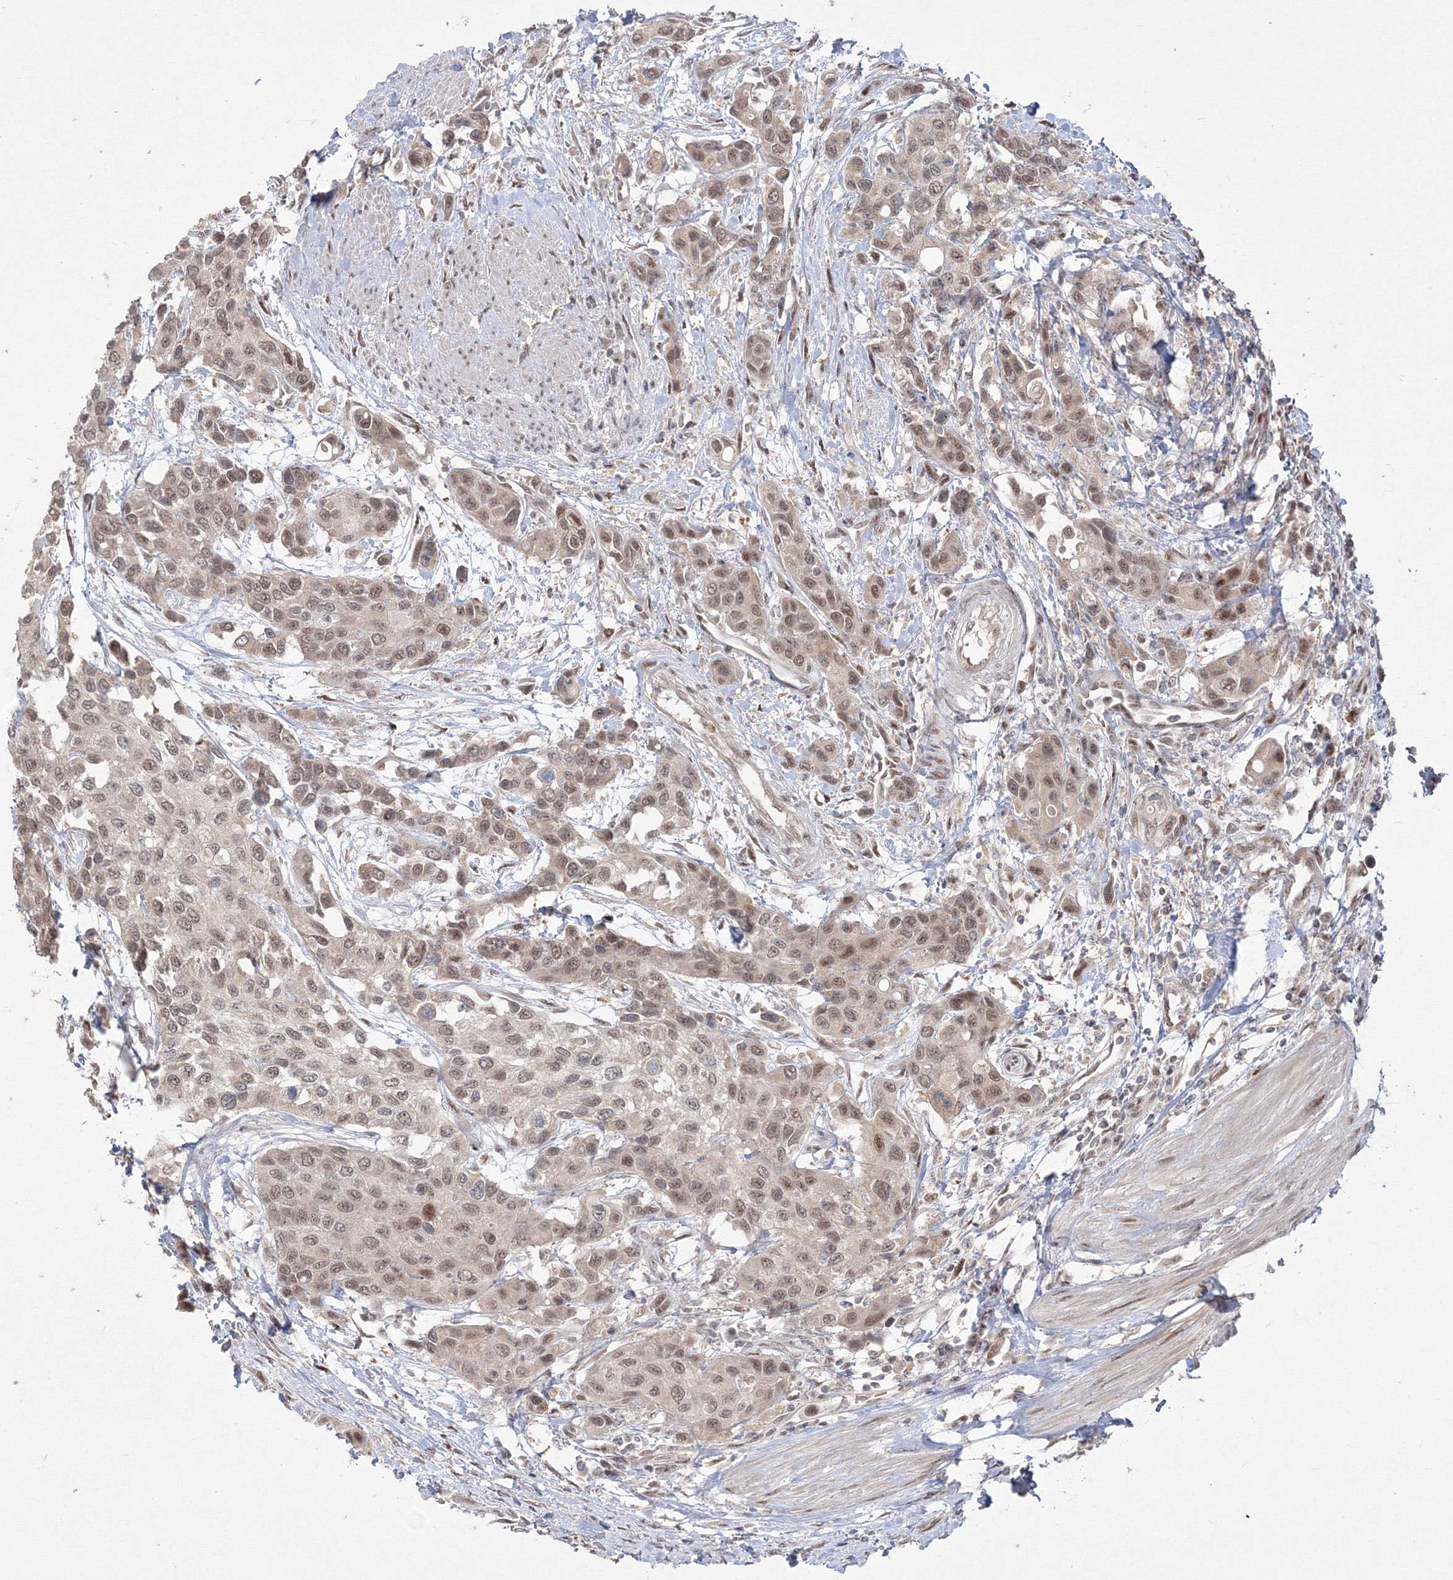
{"staining": {"intensity": "moderate", "quantity": ">75%", "location": "nuclear"}, "tissue": "urothelial cancer", "cell_type": "Tumor cells", "image_type": "cancer", "snomed": [{"axis": "morphology", "description": "Normal tissue, NOS"}, {"axis": "morphology", "description": "Urothelial carcinoma, High grade"}, {"axis": "topography", "description": "Vascular tissue"}, {"axis": "topography", "description": "Urinary bladder"}], "caption": "Urothelial cancer stained for a protein (brown) exhibits moderate nuclear positive positivity in approximately >75% of tumor cells.", "gene": "COPS4", "patient": {"sex": "female", "age": 56}}